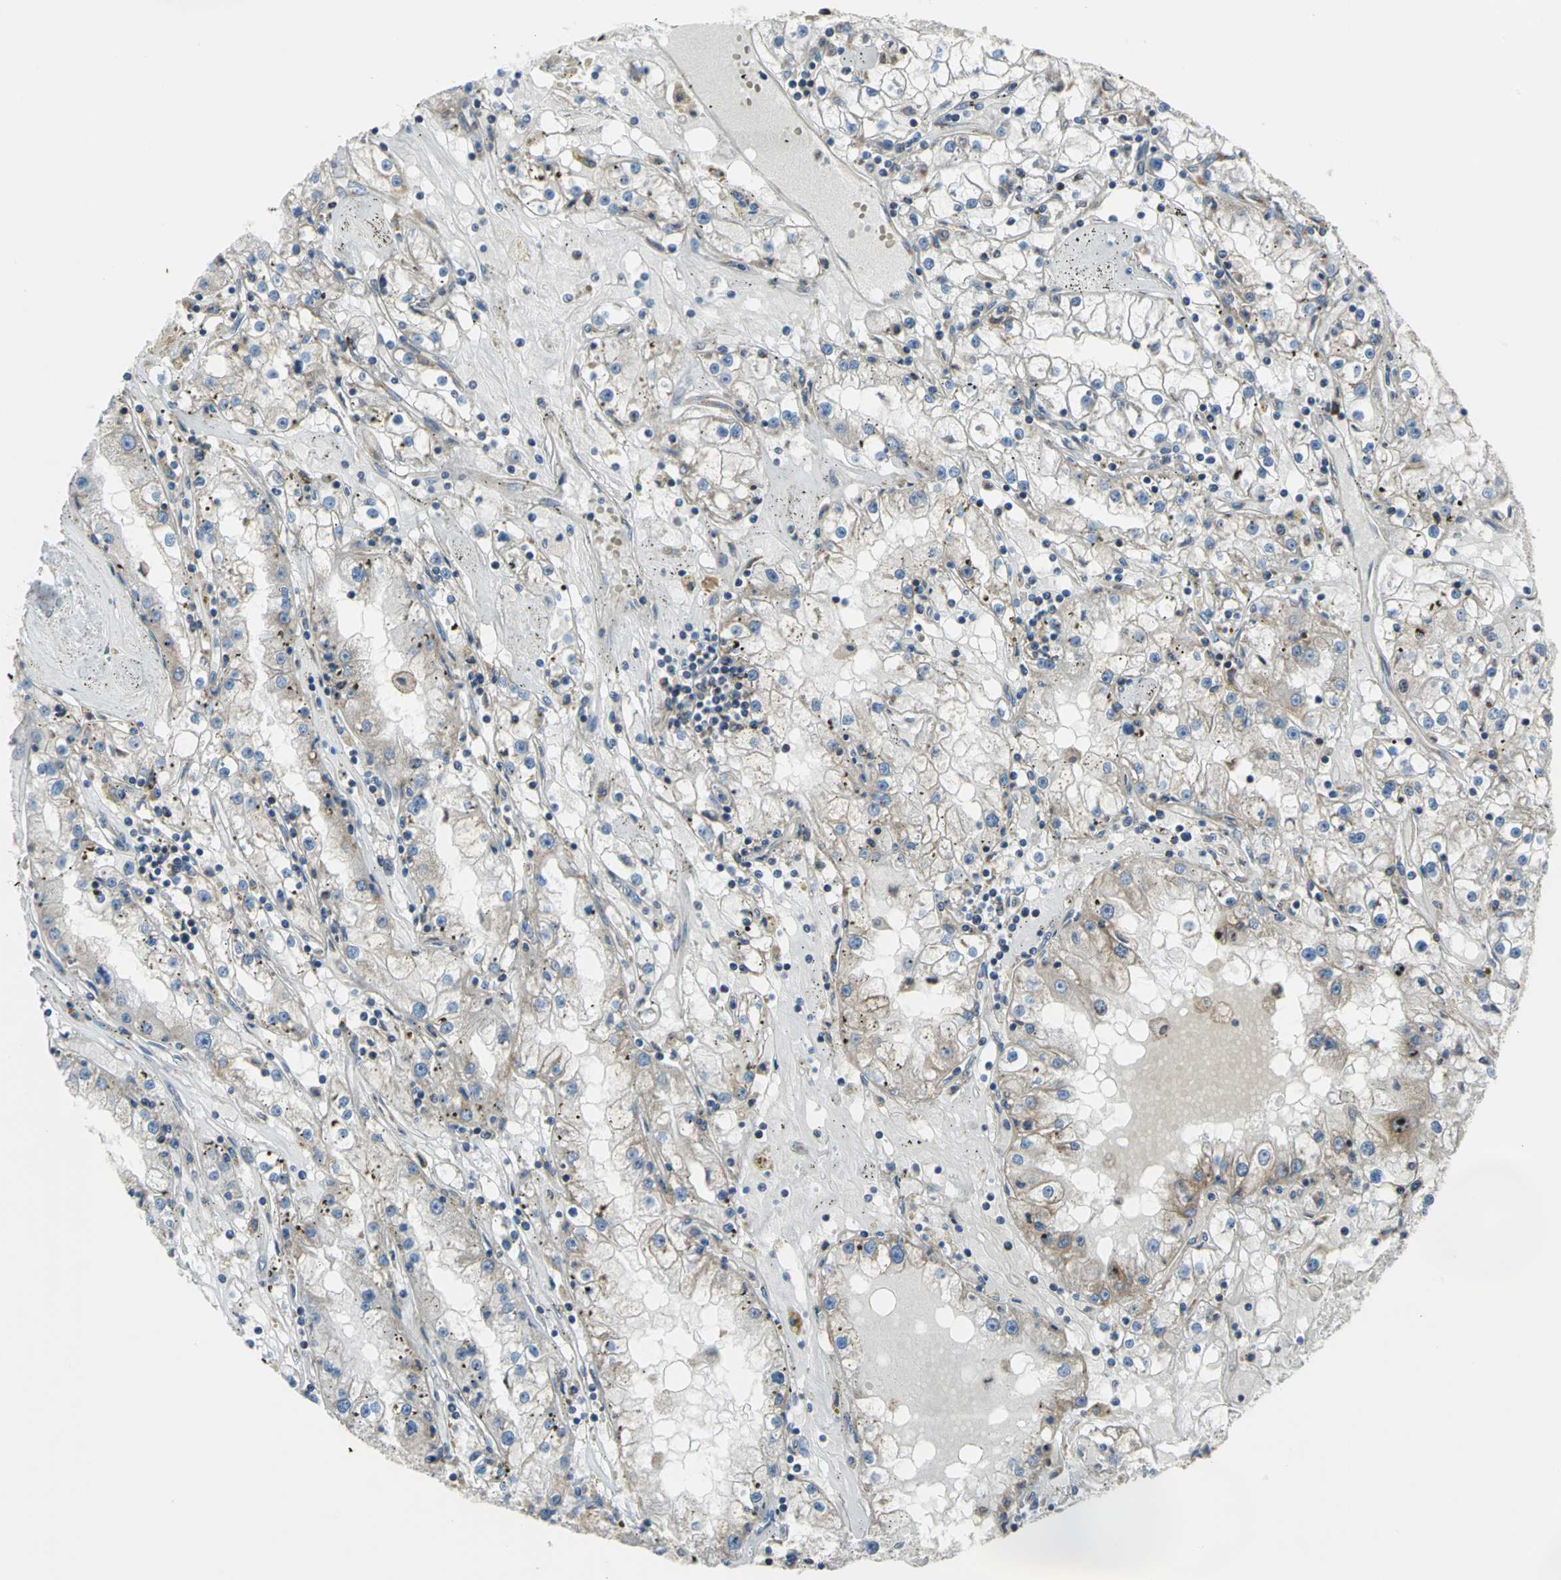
{"staining": {"intensity": "moderate", "quantity": ">75%", "location": "cytoplasmic/membranous"}, "tissue": "renal cancer", "cell_type": "Tumor cells", "image_type": "cancer", "snomed": [{"axis": "morphology", "description": "Adenocarcinoma, NOS"}, {"axis": "topography", "description": "Kidney"}], "caption": "High-power microscopy captured an immunohistochemistry micrograph of renal adenocarcinoma, revealing moderate cytoplasmic/membranous expression in approximately >75% of tumor cells.", "gene": "TULP4", "patient": {"sex": "male", "age": 56}}